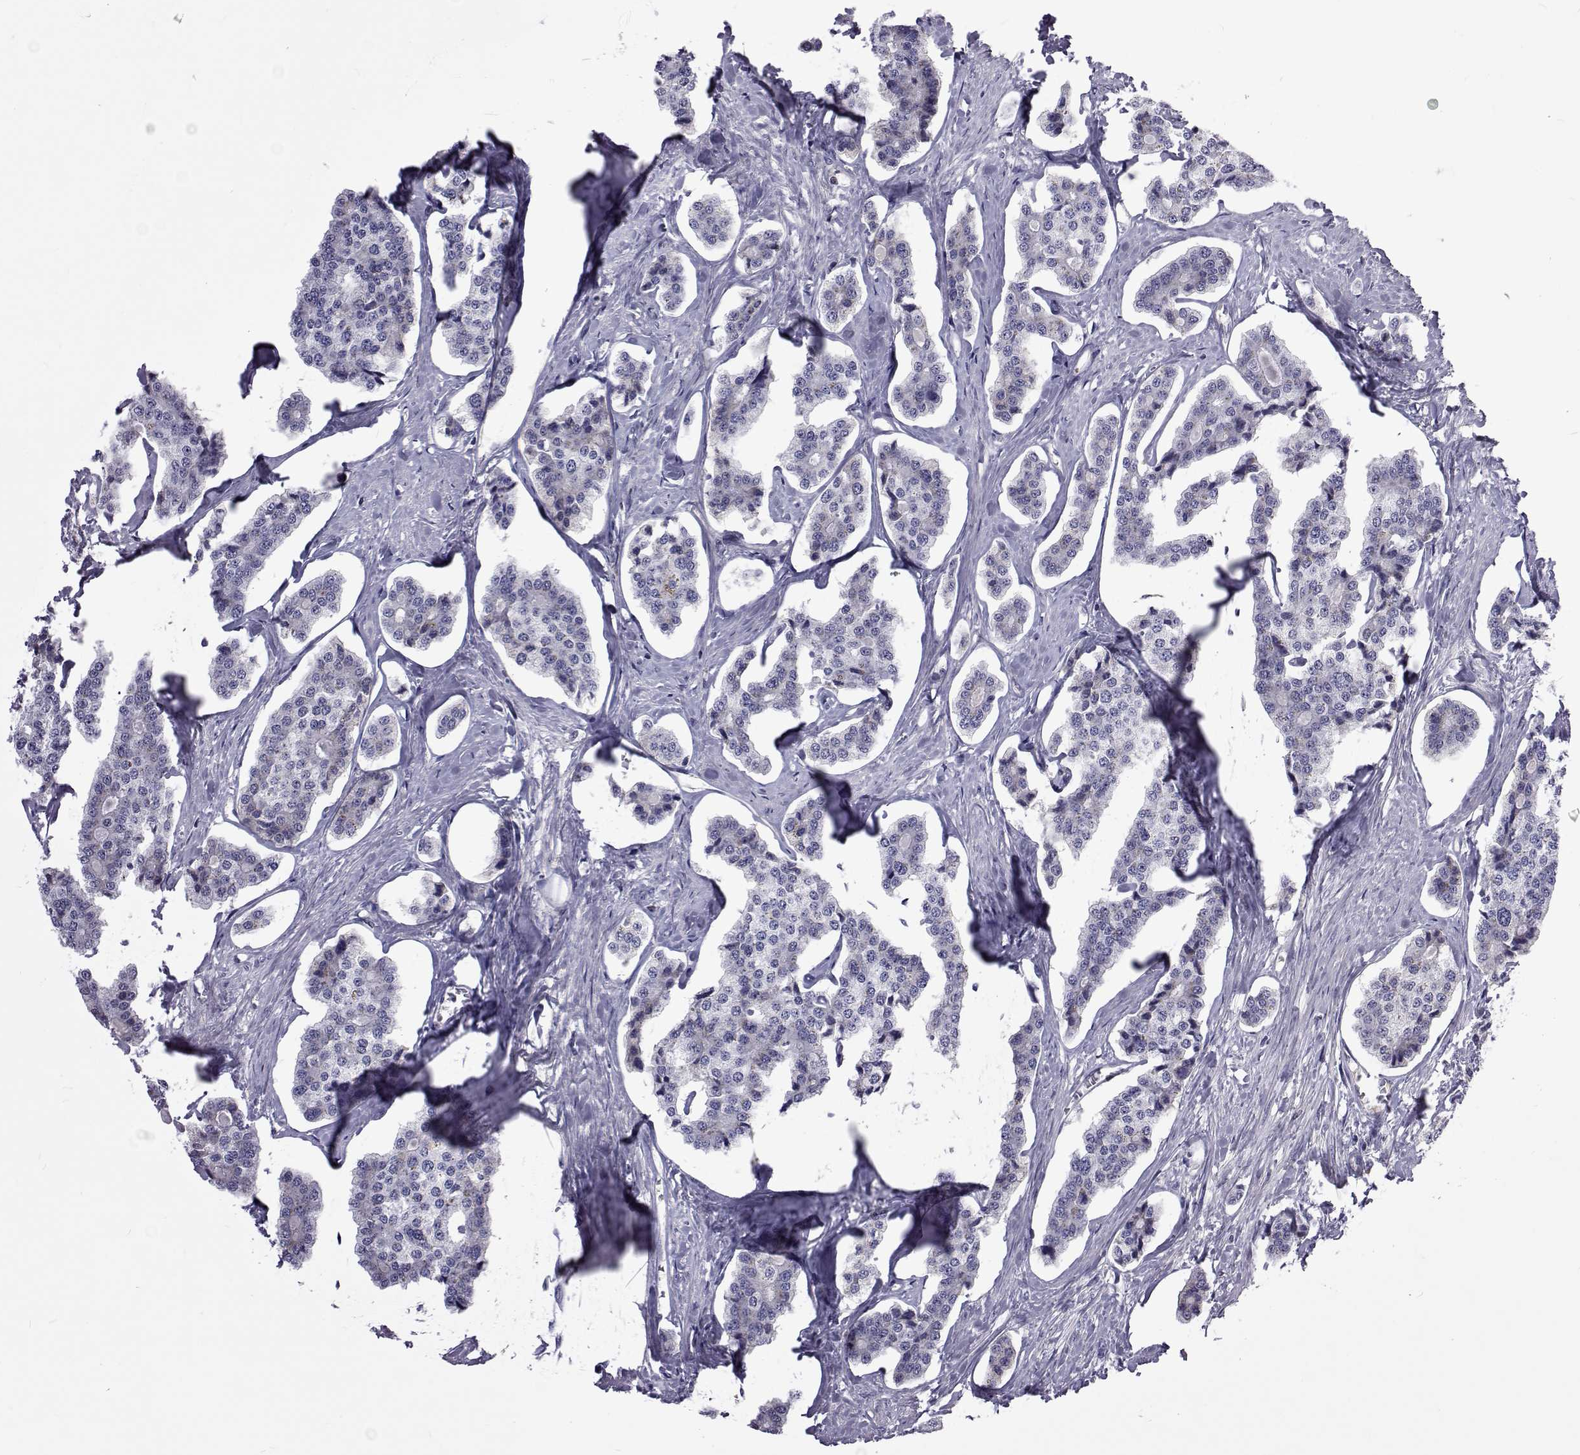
{"staining": {"intensity": "negative", "quantity": "none", "location": "none"}, "tissue": "carcinoid", "cell_type": "Tumor cells", "image_type": "cancer", "snomed": [{"axis": "morphology", "description": "Carcinoid, malignant, NOS"}, {"axis": "topography", "description": "Small intestine"}], "caption": "An immunohistochemistry (IHC) photomicrograph of malignant carcinoid is shown. There is no staining in tumor cells of malignant carcinoid.", "gene": "TCF15", "patient": {"sex": "female", "age": 65}}